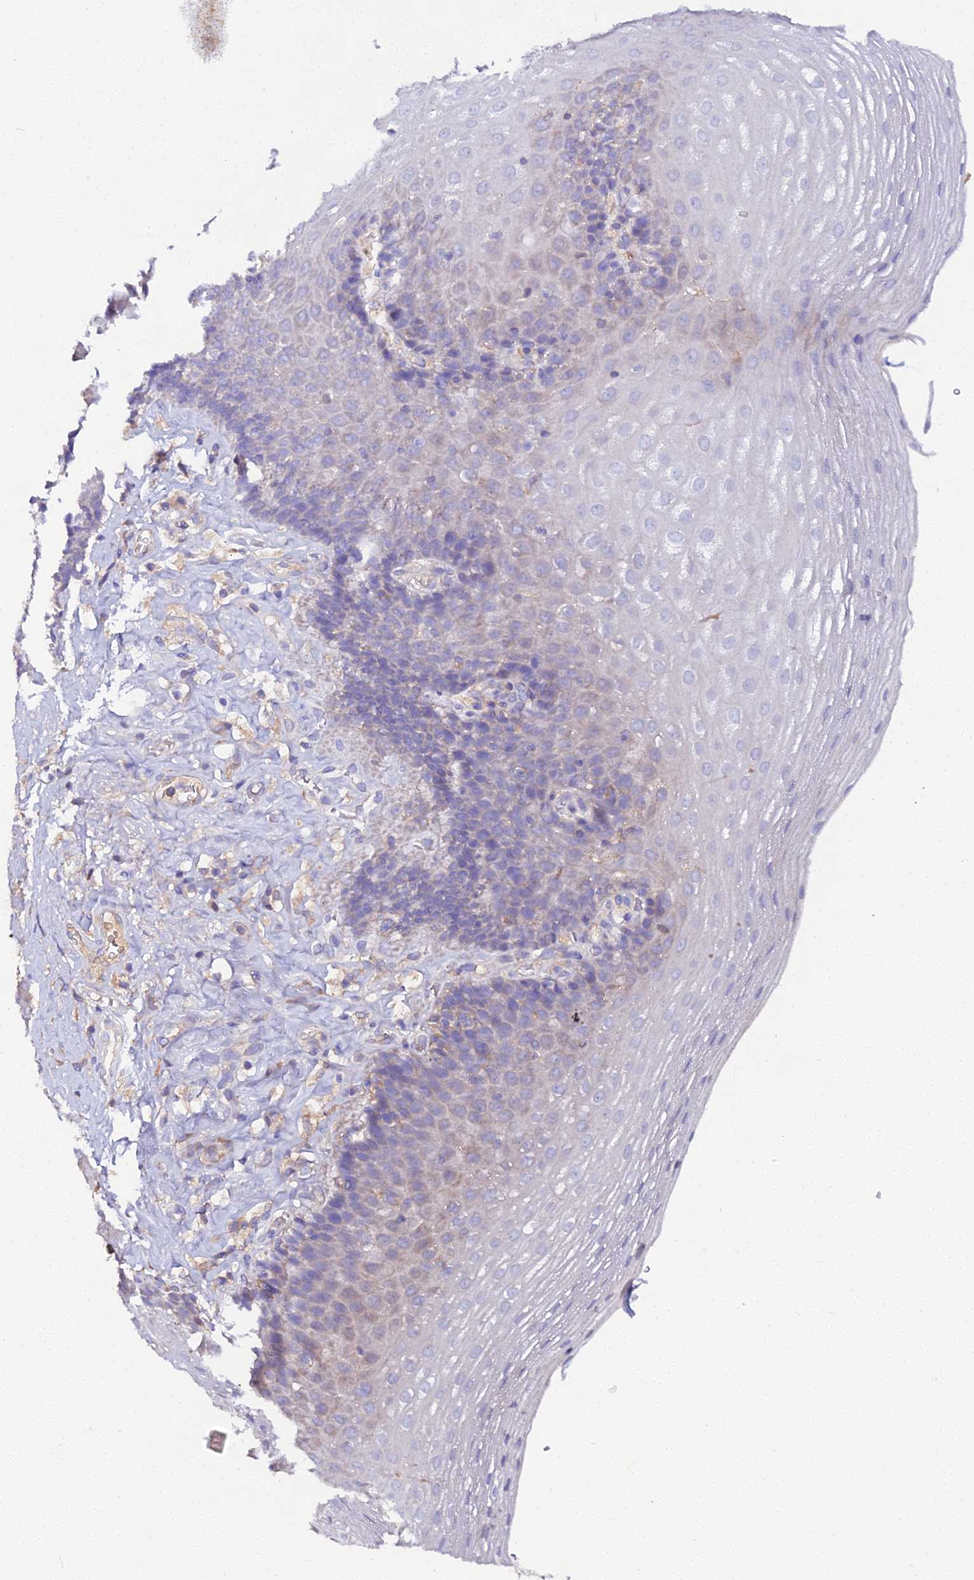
{"staining": {"intensity": "weak", "quantity": "<25%", "location": "cytoplasmic/membranous"}, "tissue": "esophagus", "cell_type": "Squamous epithelial cells", "image_type": "normal", "snomed": [{"axis": "morphology", "description": "Normal tissue, NOS"}, {"axis": "topography", "description": "Esophagus"}], "caption": "The histopathology image reveals no significant expression in squamous epithelial cells of esophagus. Nuclei are stained in blue.", "gene": "SCX", "patient": {"sex": "female", "age": 66}}